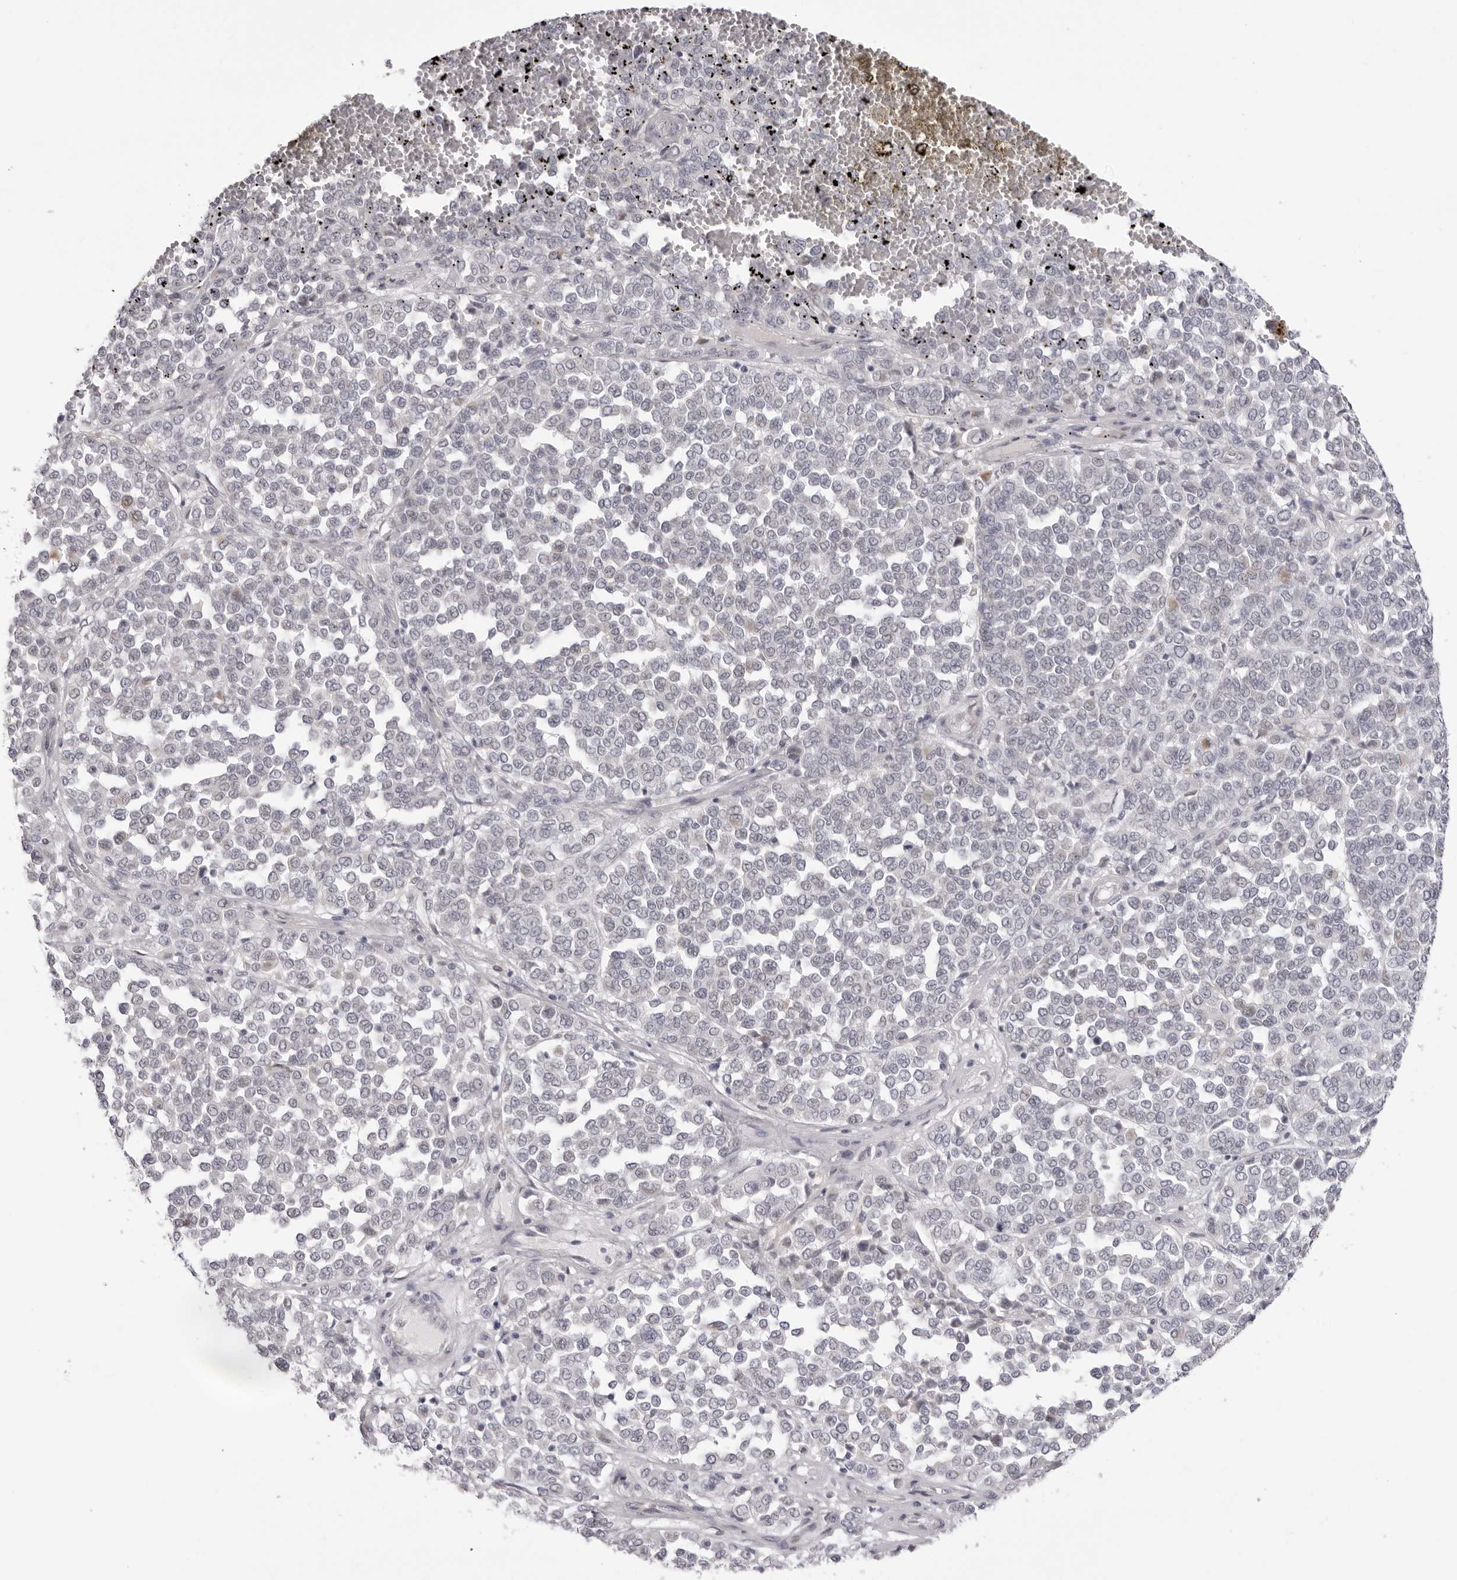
{"staining": {"intensity": "negative", "quantity": "none", "location": "none"}, "tissue": "melanoma", "cell_type": "Tumor cells", "image_type": "cancer", "snomed": [{"axis": "morphology", "description": "Malignant melanoma, Metastatic site"}, {"axis": "topography", "description": "Pancreas"}], "caption": "The photomicrograph exhibits no staining of tumor cells in melanoma.", "gene": "SUGCT", "patient": {"sex": "female", "age": 30}}